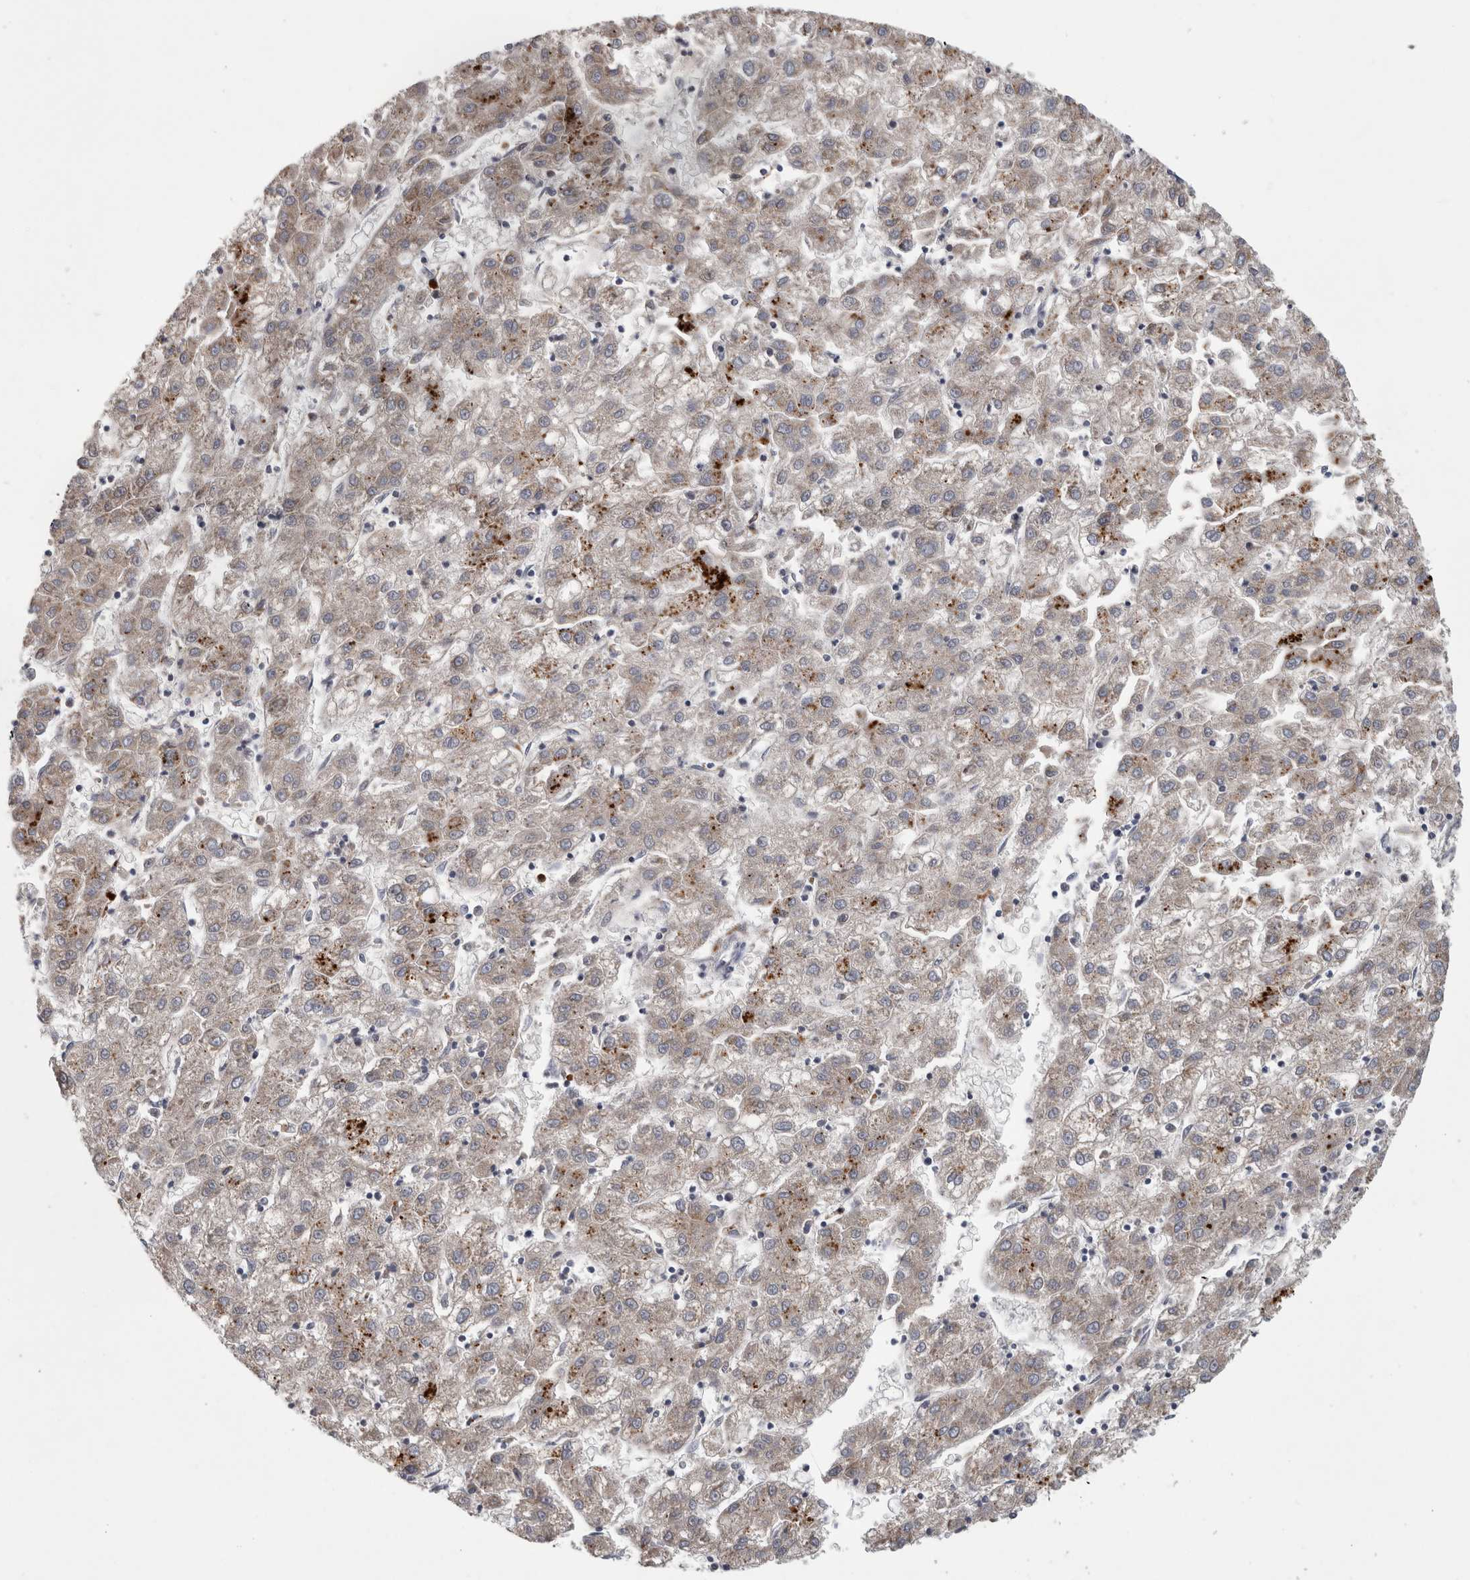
{"staining": {"intensity": "moderate", "quantity": "<25%", "location": "cytoplasmic/membranous"}, "tissue": "liver cancer", "cell_type": "Tumor cells", "image_type": "cancer", "snomed": [{"axis": "morphology", "description": "Carcinoma, Hepatocellular, NOS"}, {"axis": "topography", "description": "Liver"}], "caption": "Human hepatocellular carcinoma (liver) stained for a protein (brown) exhibits moderate cytoplasmic/membranous positive positivity in approximately <25% of tumor cells.", "gene": "ATXN2", "patient": {"sex": "male", "age": 72}}